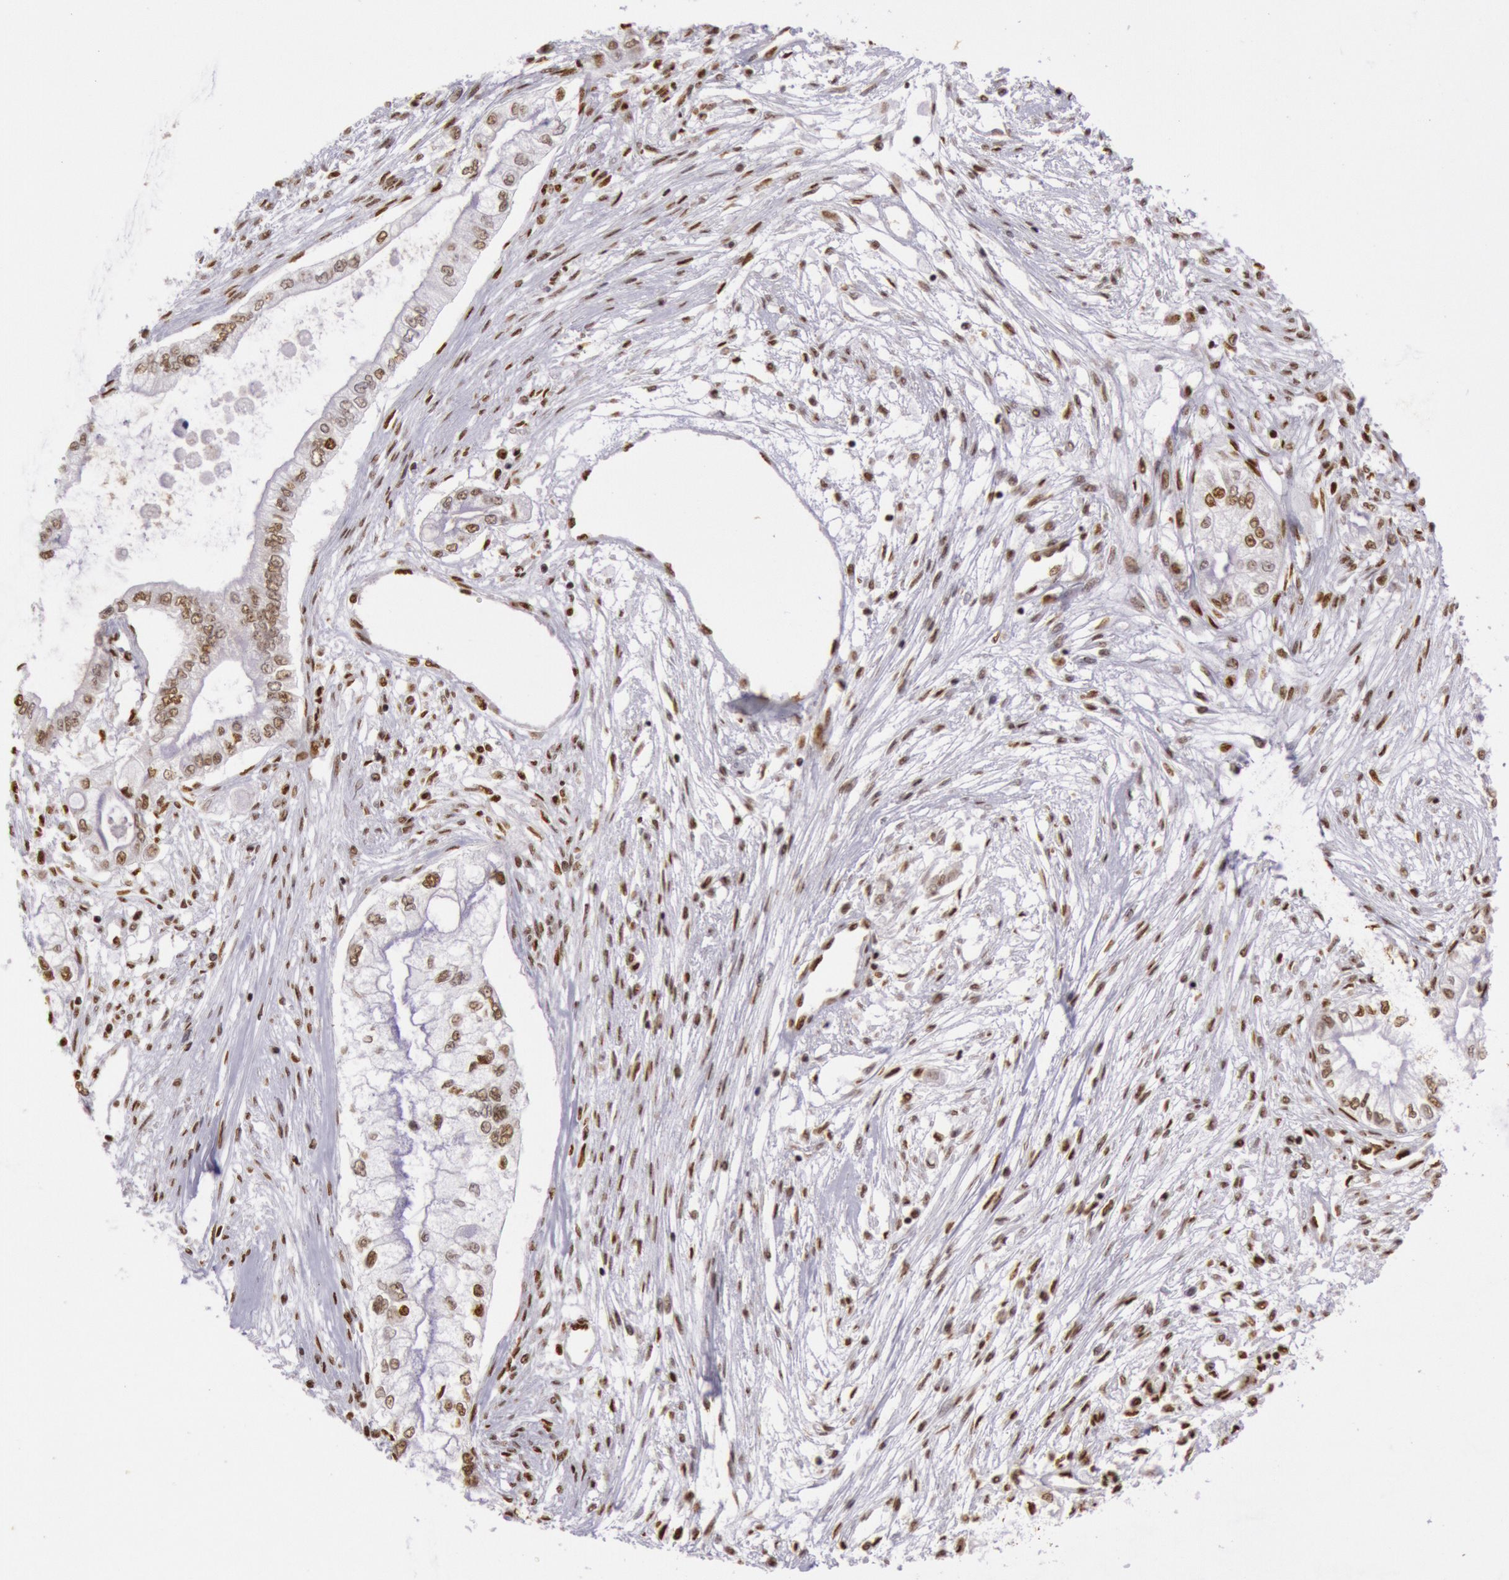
{"staining": {"intensity": "weak", "quantity": ">75%", "location": "nuclear"}, "tissue": "pancreatic cancer", "cell_type": "Tumor cells", "image_type": "cancer", "snomed": [{"axis": "morphology", "description": "Adenocarcinoma, NOS"}, {"axis": "topography", "description": "Pancreas"}], "caption": "Immunohistochemistry (DAB (3,3'-diaminobenzidine)) staining of adenocarcinoma (pancreatic) demonstrates weak nuclear protein expression in about >75% of tumor cells.", "gene": "HNRNPH2", "patient": {"sex": "male", "age": 79}}